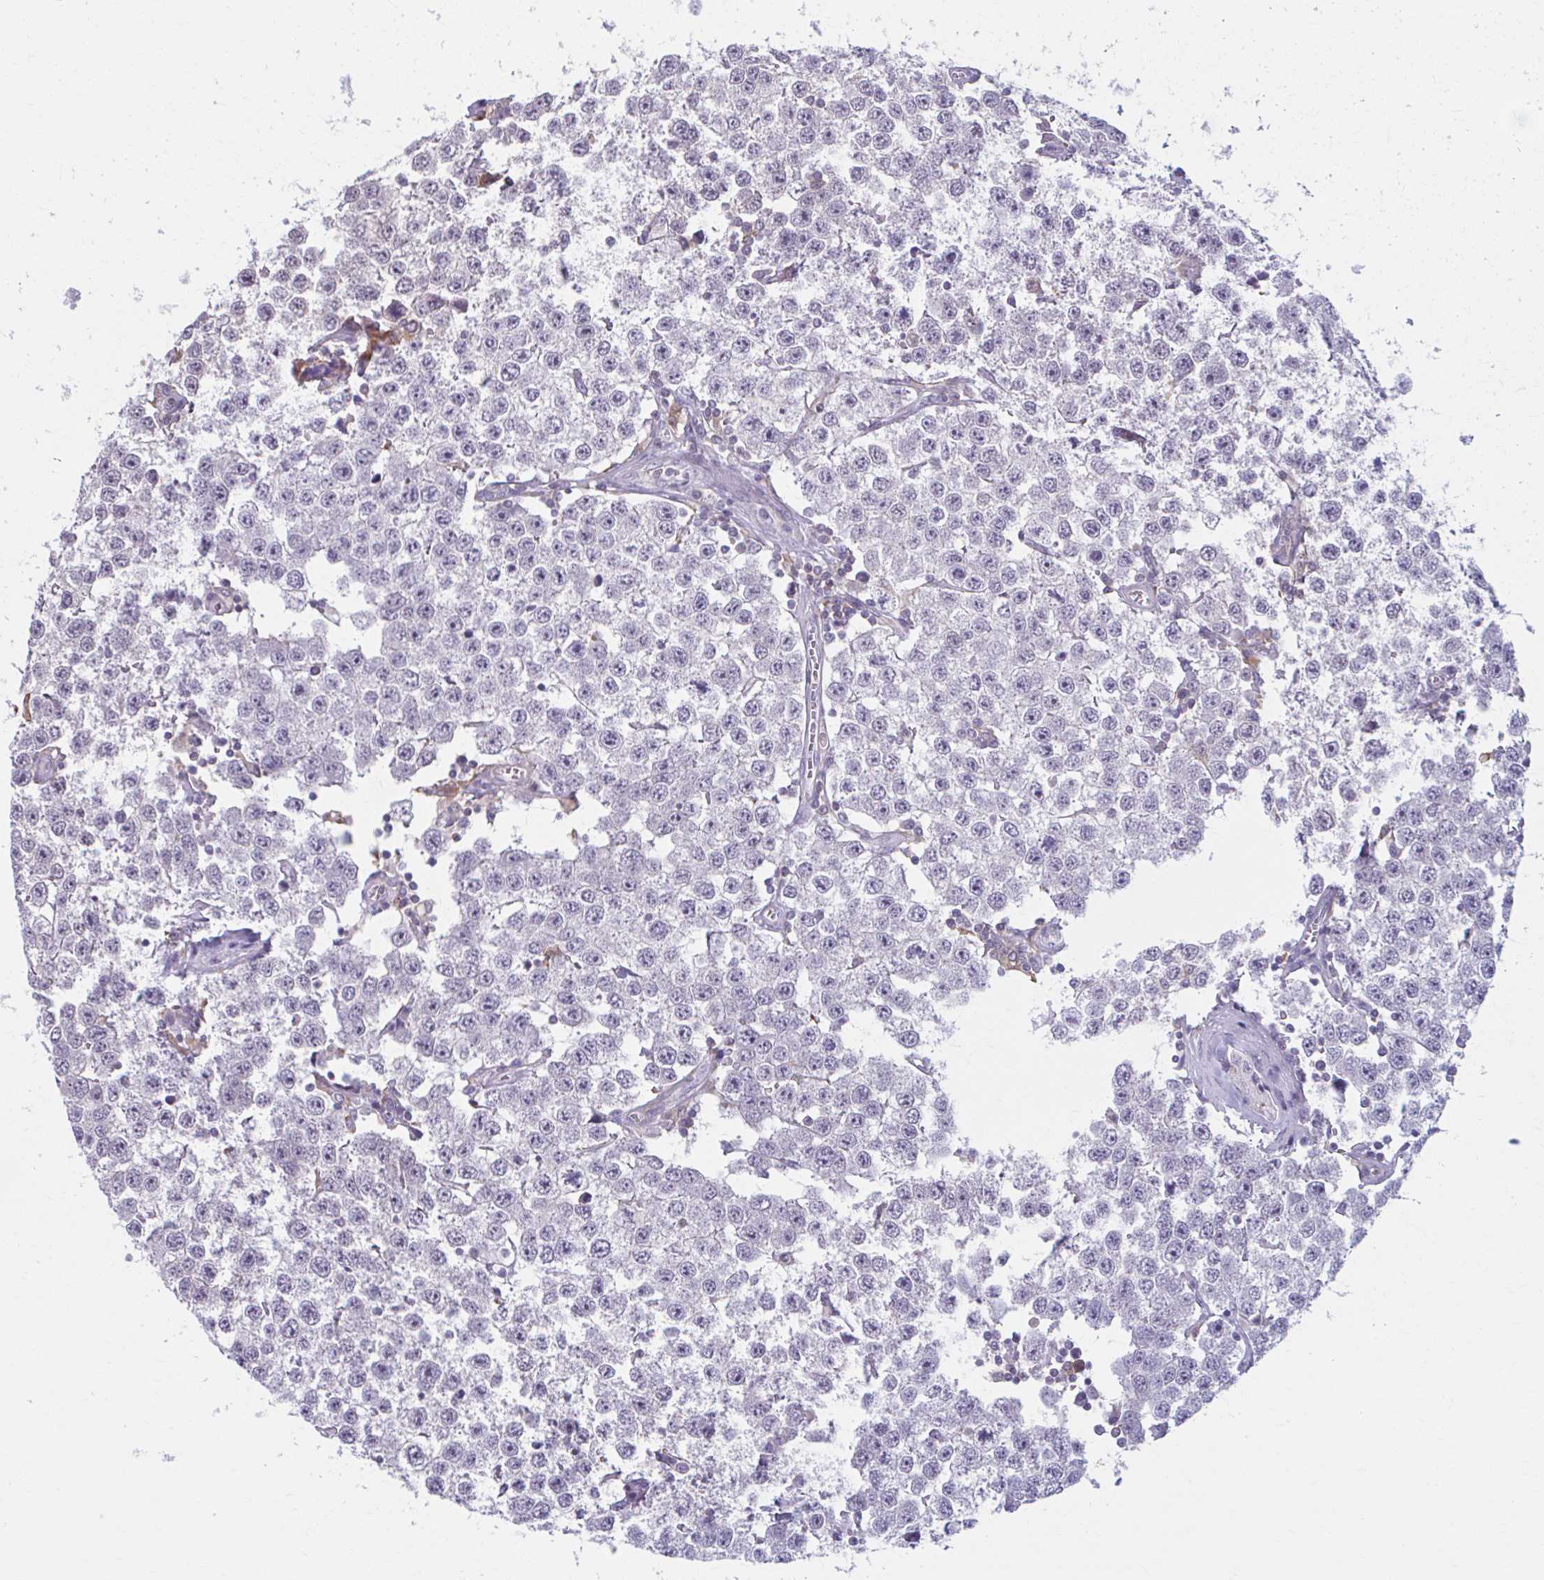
{"staining": {"intensity": "negative", "quantity": "none", "location": "none"}, "tissue": "testis cancer", "cell_type": "Tumor cells", "image_type": "cancer", "snomed": [{"axis": "morphology", "description": "Seminoma, NOS"}, {"axis": "topography", "description": "Testis"}], "caption": "This is an immunohistochemistry (IHC) histopathology image of testis seminoma. There is no expression in tumor cells.", "gene": "ADAT3", "patient": {"sex": "male", "age": 34}}